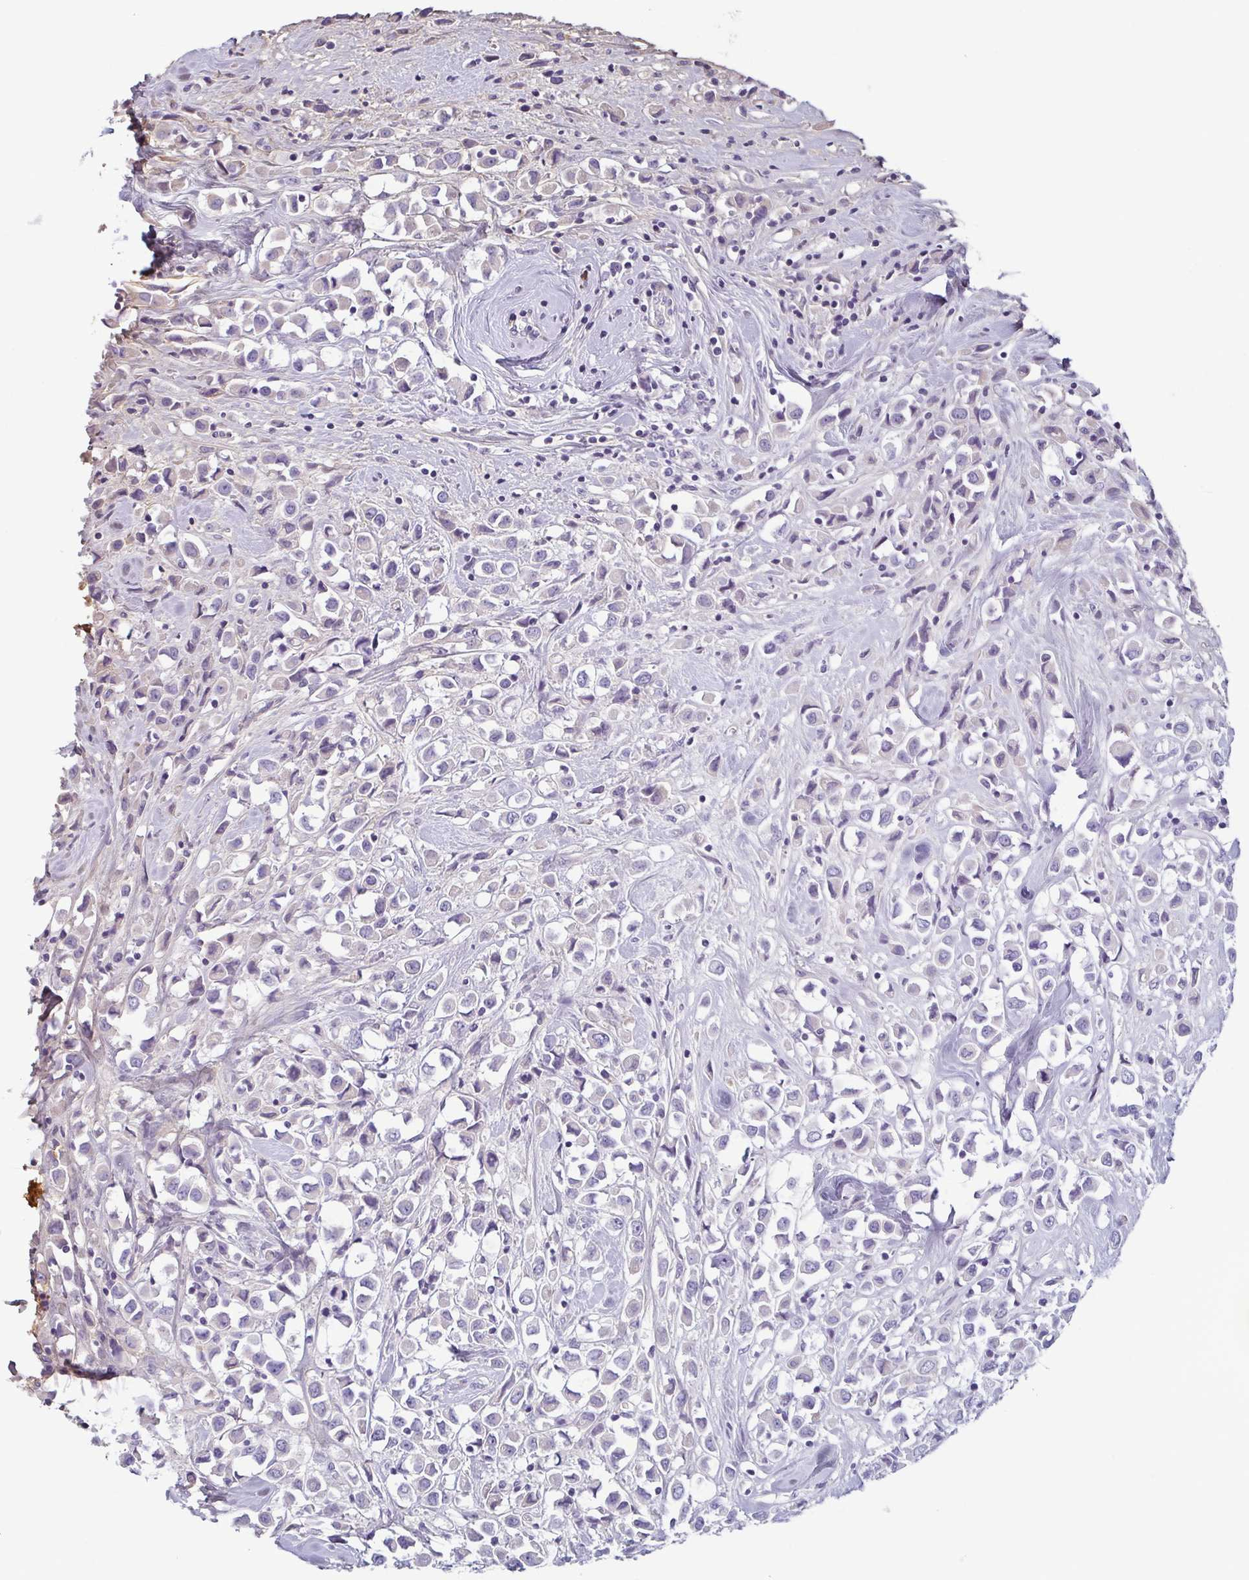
{"staining": {"intensity": "negative", "quantity": "none", "location": "none"}, "tissue": "breast cancer", "cell_type": "Tumor cells", "image_type": "cancer", "snomed": [{"axis": "morphology", "description": "Duct carcinoma"}, {"axis": "topography", "description": "Breast"}], "caption": "Micrograph shows no significant protein expression in tumor cells of infiltrating ductal carcinoma (breast).", "gene": "ECM1", "patient": {"sex": "female", "age": 61}}